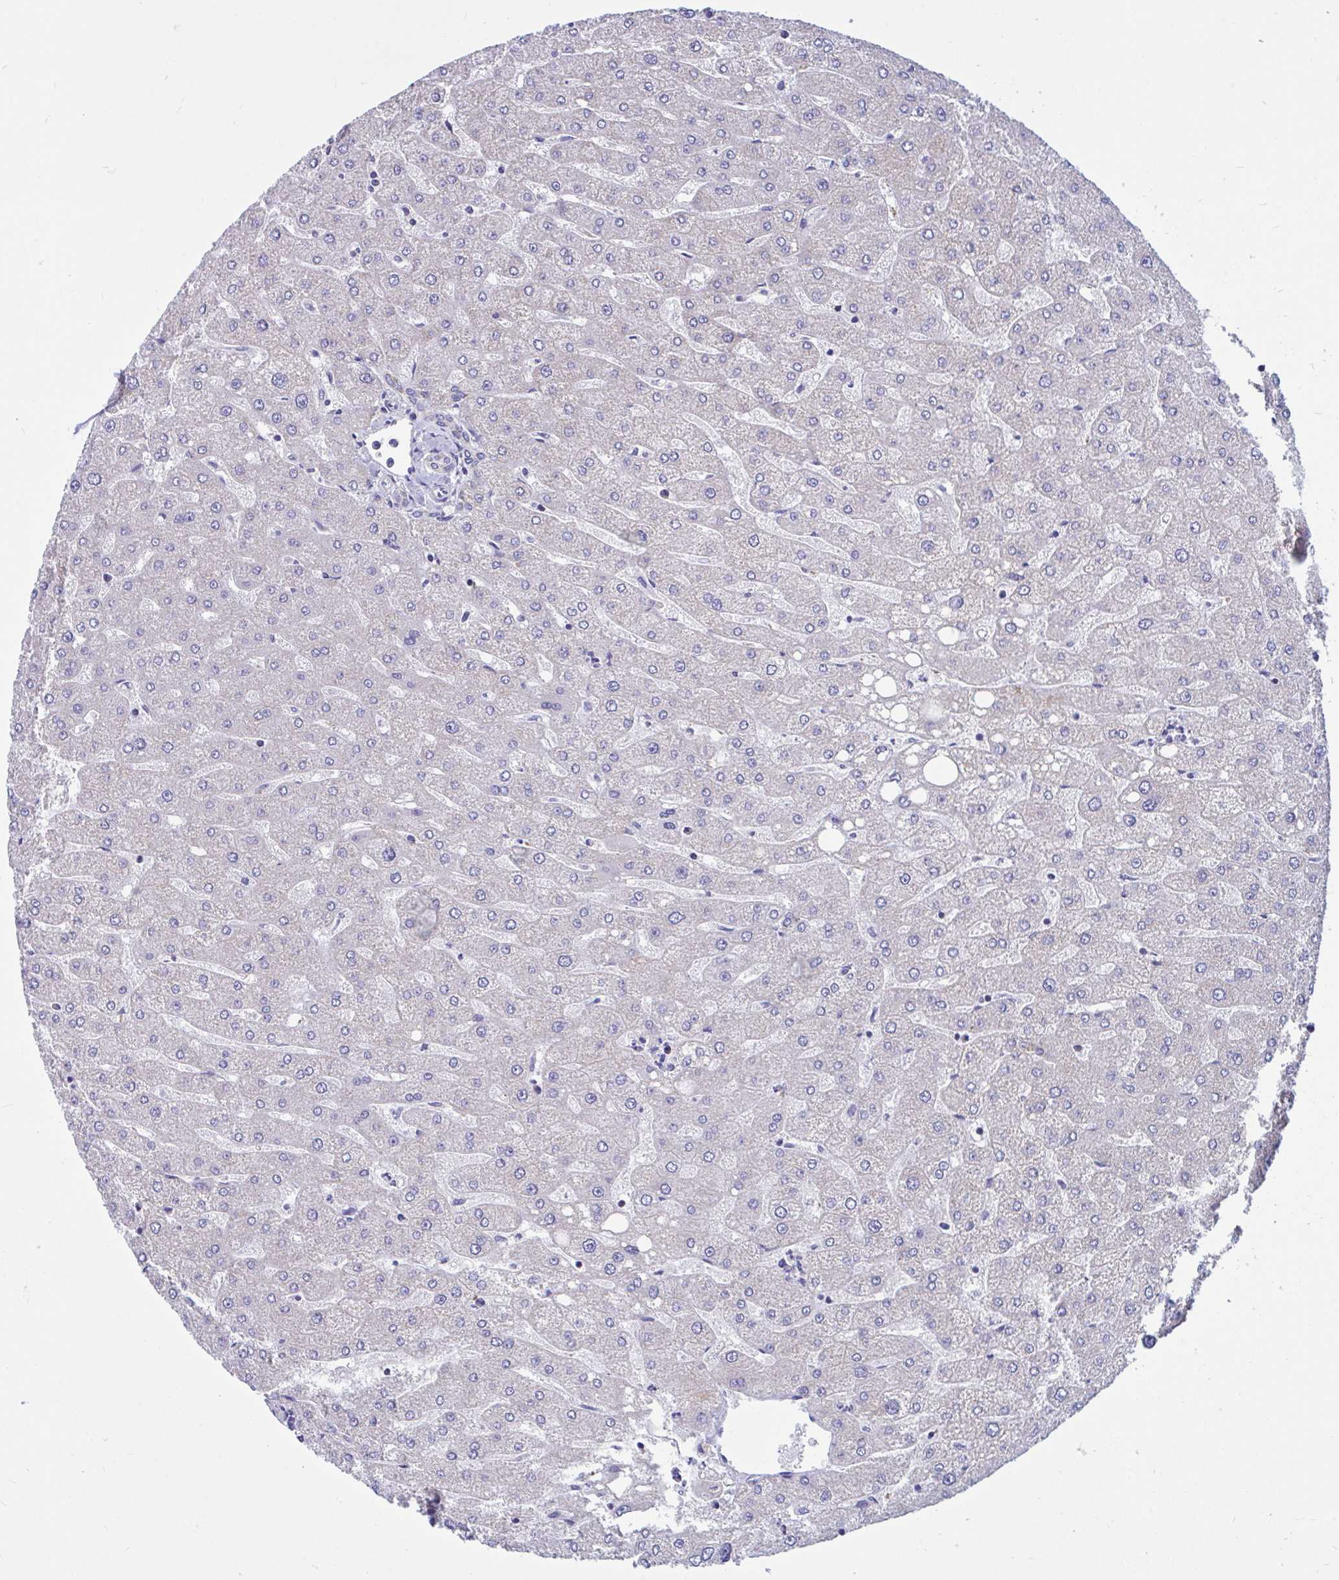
{"staining": {"intensity": "moderate", "quantity": ">75%", "location": "cytoplasmic/membranous"}, "tissue": "liver", "cell_type": "Cholangiocytes", "image_type": "normal", "snomed": [{"axis": "morphology", "description": "Normal tissue, NOS"}, {"axis": "topography", "description": "Liver"}], "caption": "Immunohistochemistry (IHC) micrograph of normal human liver stained for a protein (brown), which reveals medium levels of moderate cytoplasmic/membranous staining in about >75% of cholangiocytes.", "gene": "OR13A1", "patient": {"sex": "male", "age": 67}}